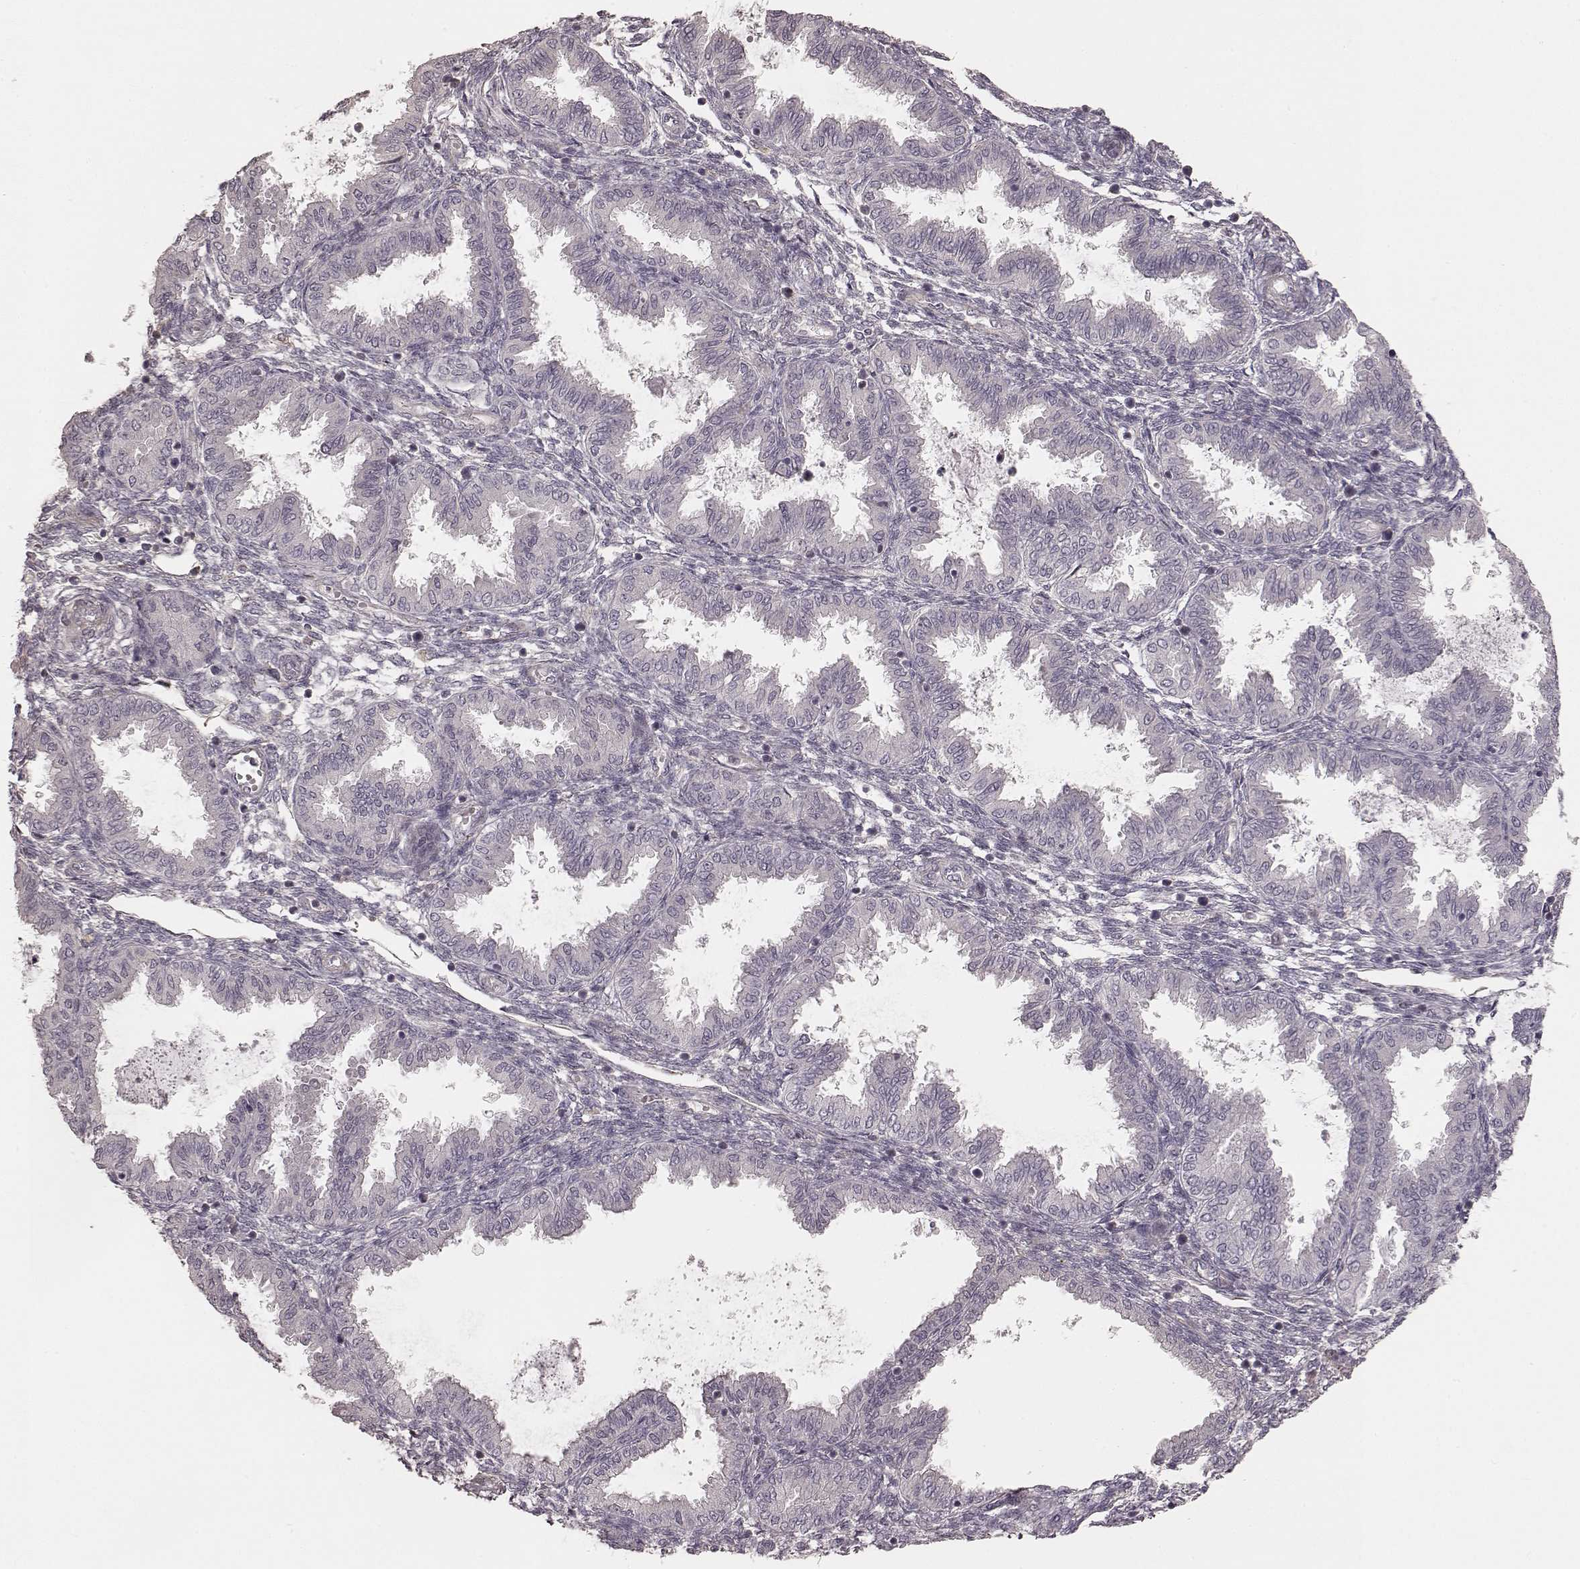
{"staining": {"intensity": "negative", "quantity": "none", "location": "none"}, "tissue": "endometrium", "cell_type": "Cells in endometrial stroma", "image_type": "normal", "snomed": [{"axis": "morphology", "description": "Normal tissue, NOS"}, {"axis": "topography", "description": "Endometrium"}], "caption": "Immunohistochemistry (IHC) of unremarkable human endometrium demonstrates no staining in cells in endometrial stroma.", "gene": "KCNJ9", "patient": {"sex": "female", "age": 33}}